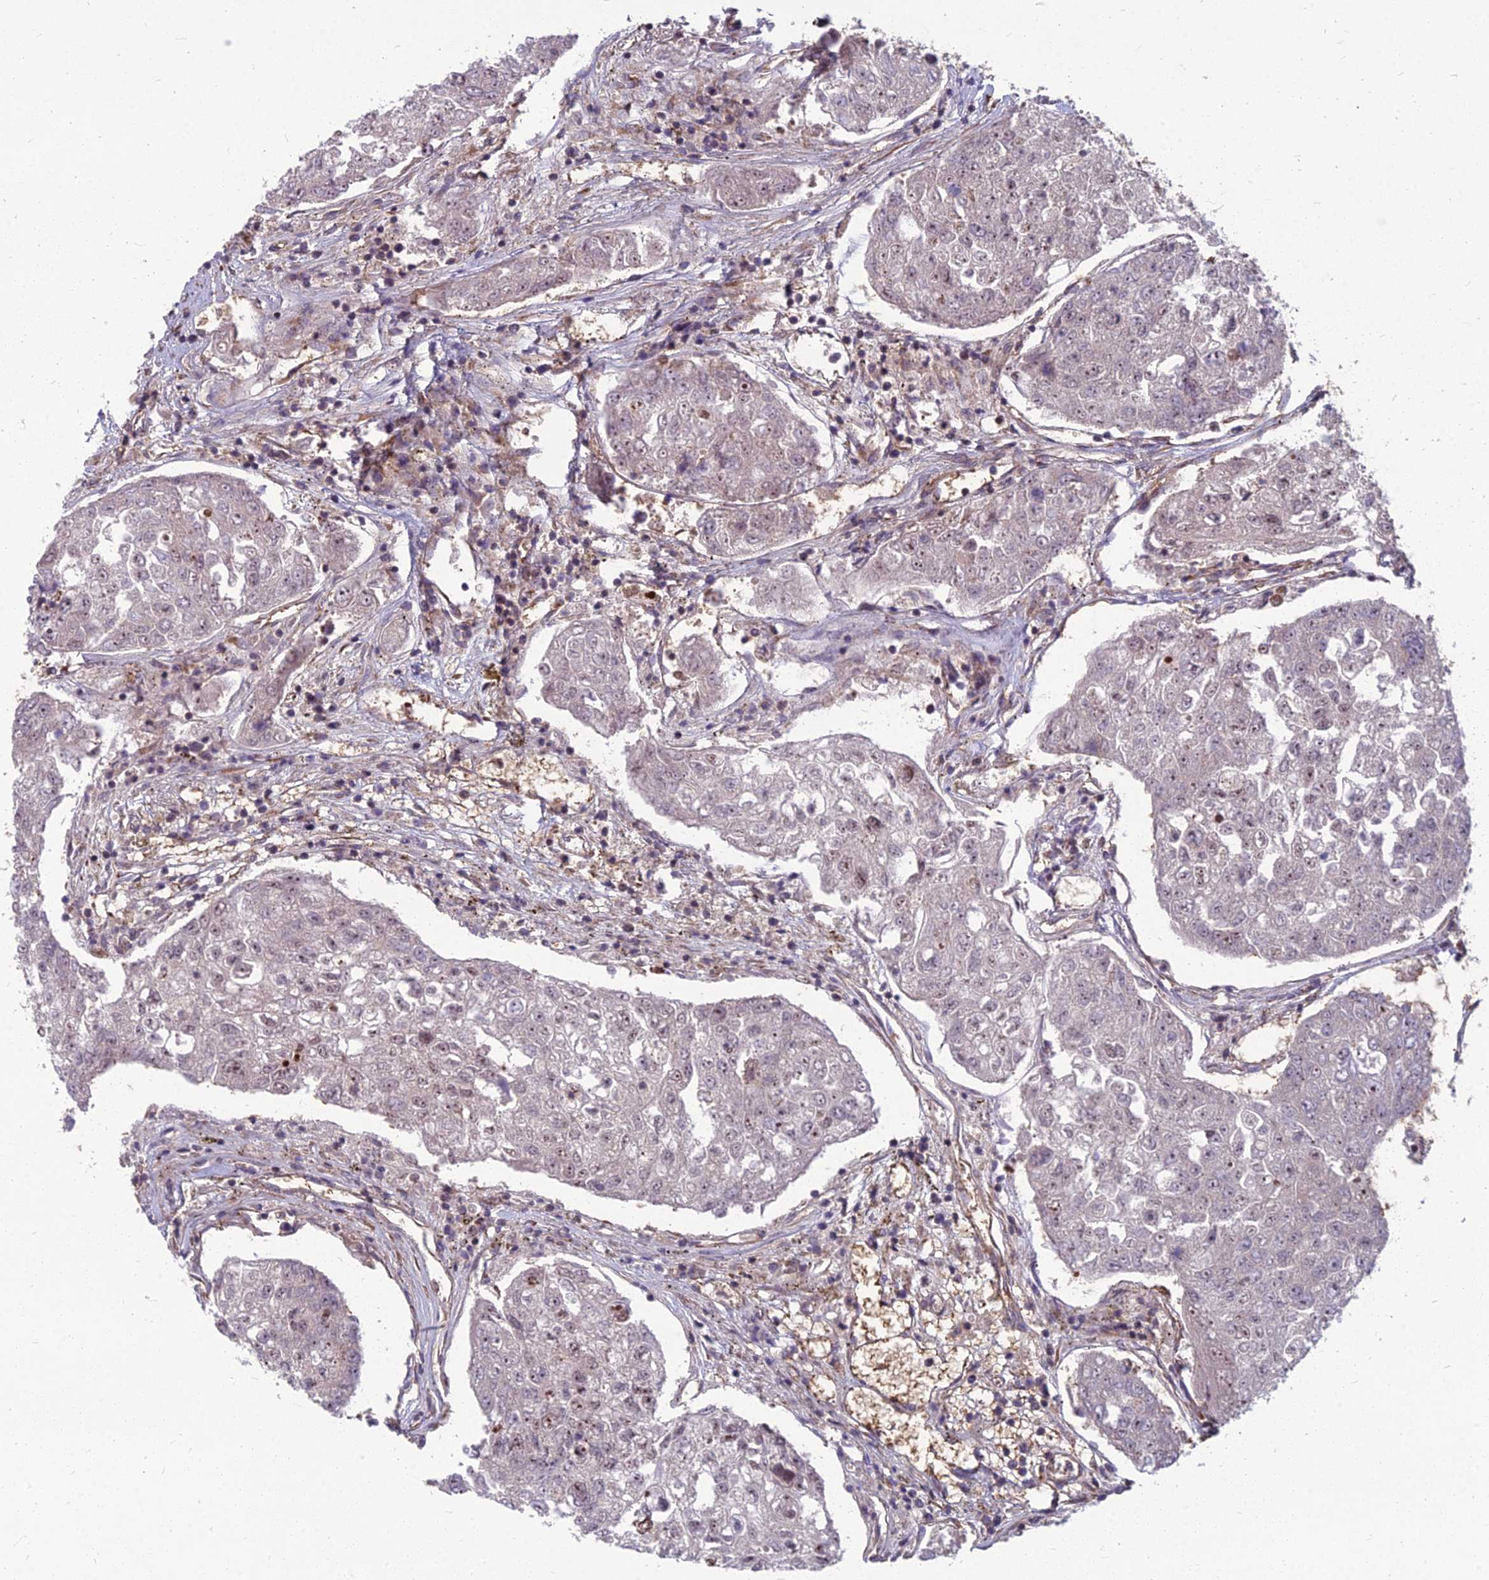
{"staining": {"intensity": "weak", "quantity": "<25%", "location": "cytoplasmic/membranous"}, "tissue": "urothelial cancer", "cell_type": "Tumor cells", "image_type": "cancer", "snomed": [{"axis": "morphology", "description": "Urothelial carcinoma, High grade"}, {"axis": "topography", "description": "Lymph node"}, {"axis": "topography", "description": "Urinary bladder"}], "caption": "The image demonstrates no significant staining in tumor cells of urothelial carcinoma (high-grade).", "gene": "MFSD8", "patient": {"sex": "male", "age": 51}}